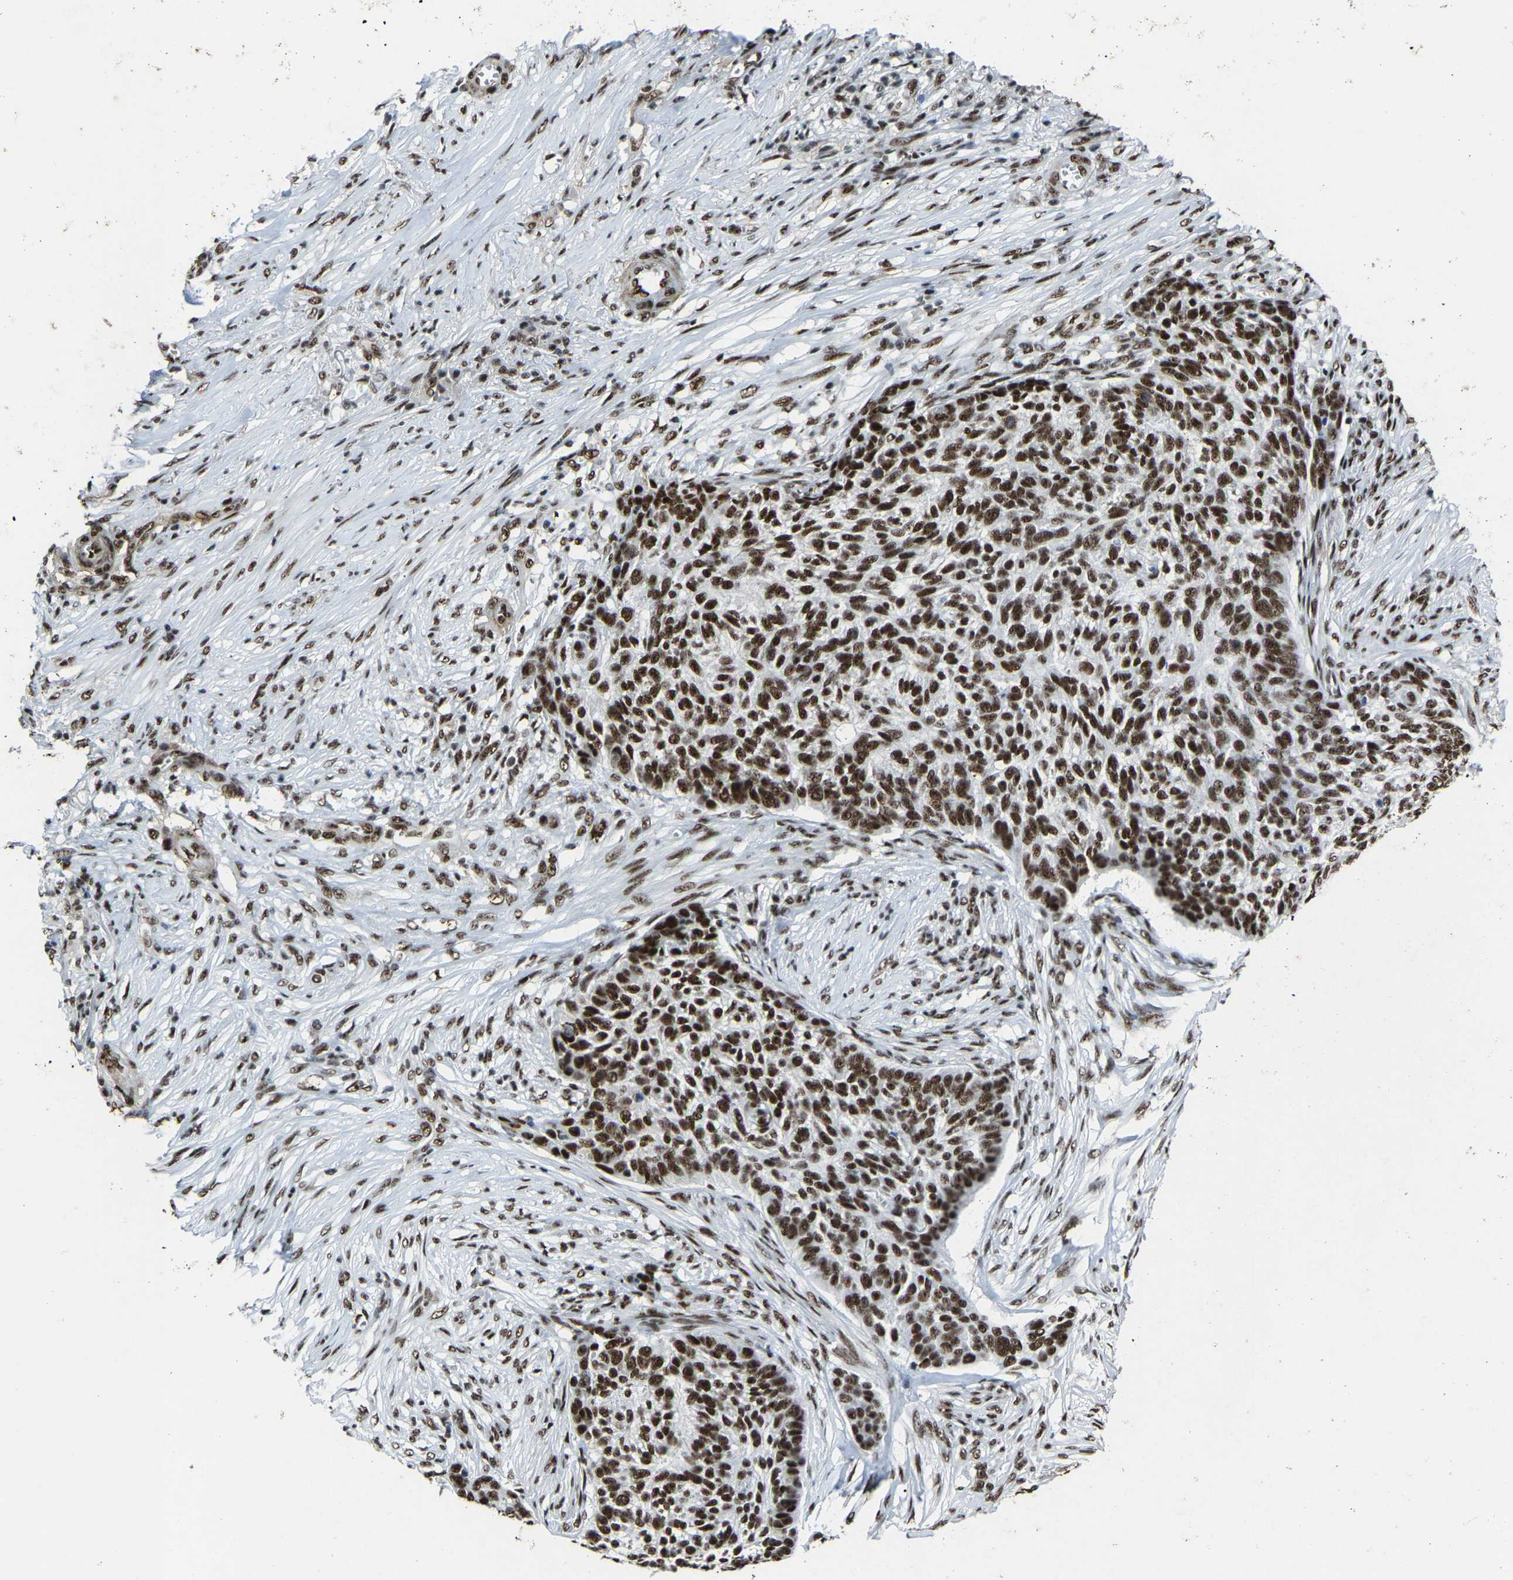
{"staining": {"intensity": "strong", "quantity": ">75%", "location": "nuclear"}, "tissue": "skin cancer", "cell_type": "Tumor cells", "image_type": "cancer", "snomed": [{"axis": "morphology", "description": "Basal cell carcinoma"}, {"axis": "topography", "description": "Skin"}], "caption": "Immunohistochemistry image of neoplastic tissue: human skin cancer (basal cell carcinoma) stained using immunohistochemistry reveals high levels of strong protein expression localized specifically in the nuclear of tumor cells, appearing as a nuclear brown color.", "gene": "DDX5", "patient": {"sex": "male", "age": 85}}